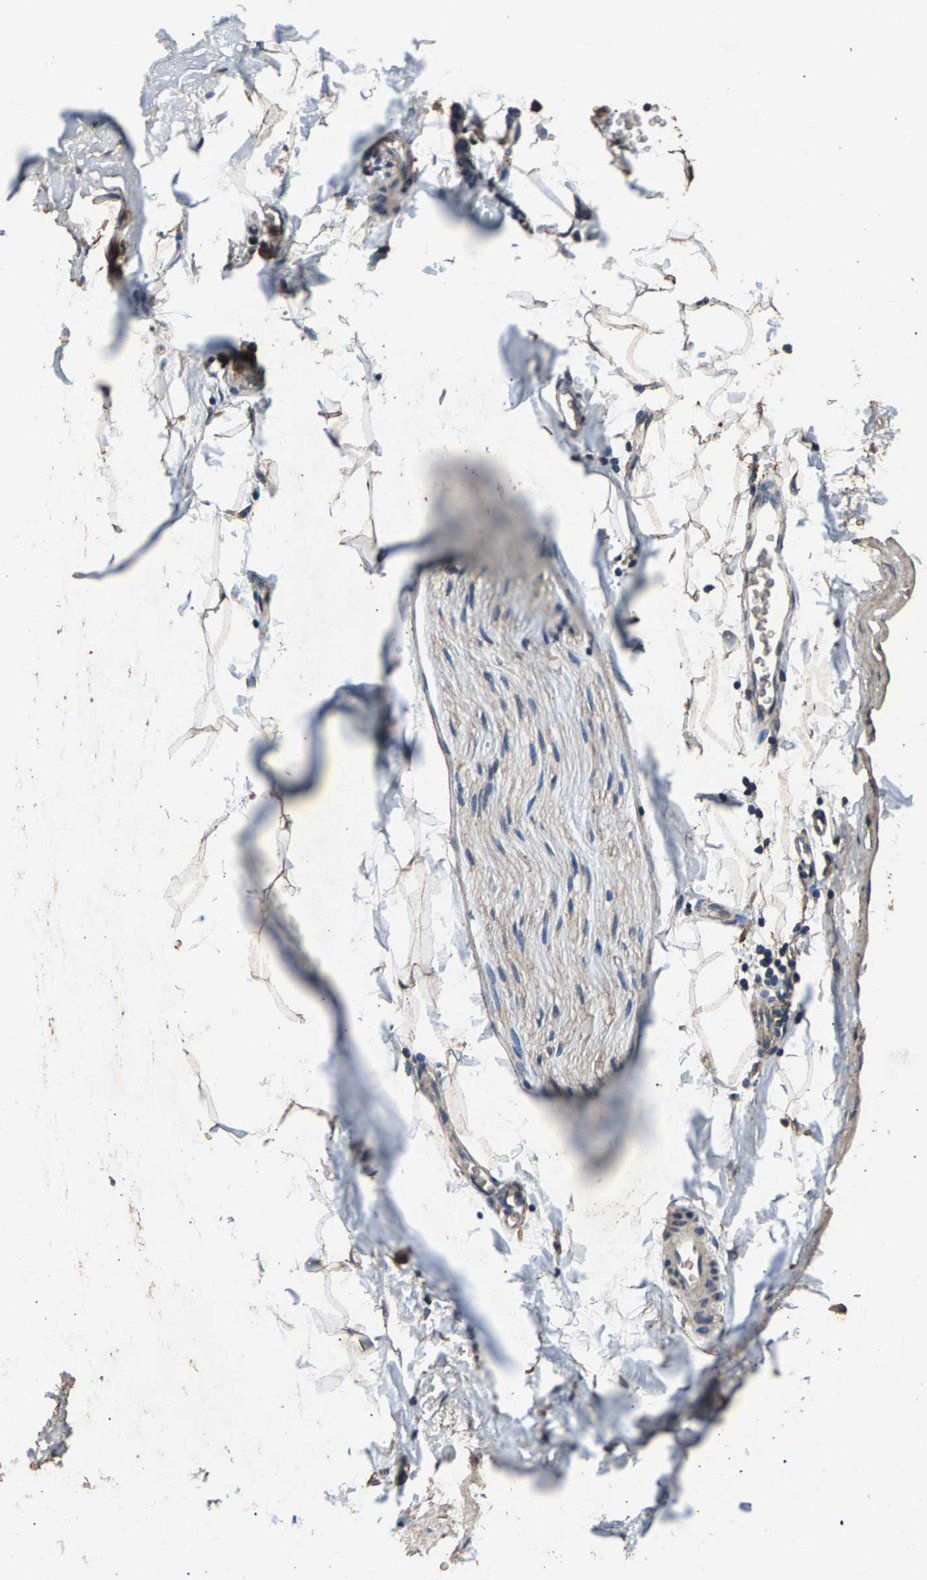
{"staining": {"intensity": "strong", "quantity": ">75%", "location": "cytoplasmic/membranous"}, "tissue": "adipose tissue", "cell_type": "Adipocytes", "image_type": "normal", "snomed": [{"axis": "morphology", "description": "Normal tissue, NOS"}, {"axis": "topography", "description": "Cartilage tissue"}, {"axis": "topography", "description": "Bronchus"}], "caption": "This is an image of immunohistochemistry staining of normal adipose tissue, which shows strong positivity in the cytoplasmic/membranous of adipocytes.", "gene": "MRPL27", "patient": {"sex": "female", "age": 53}}